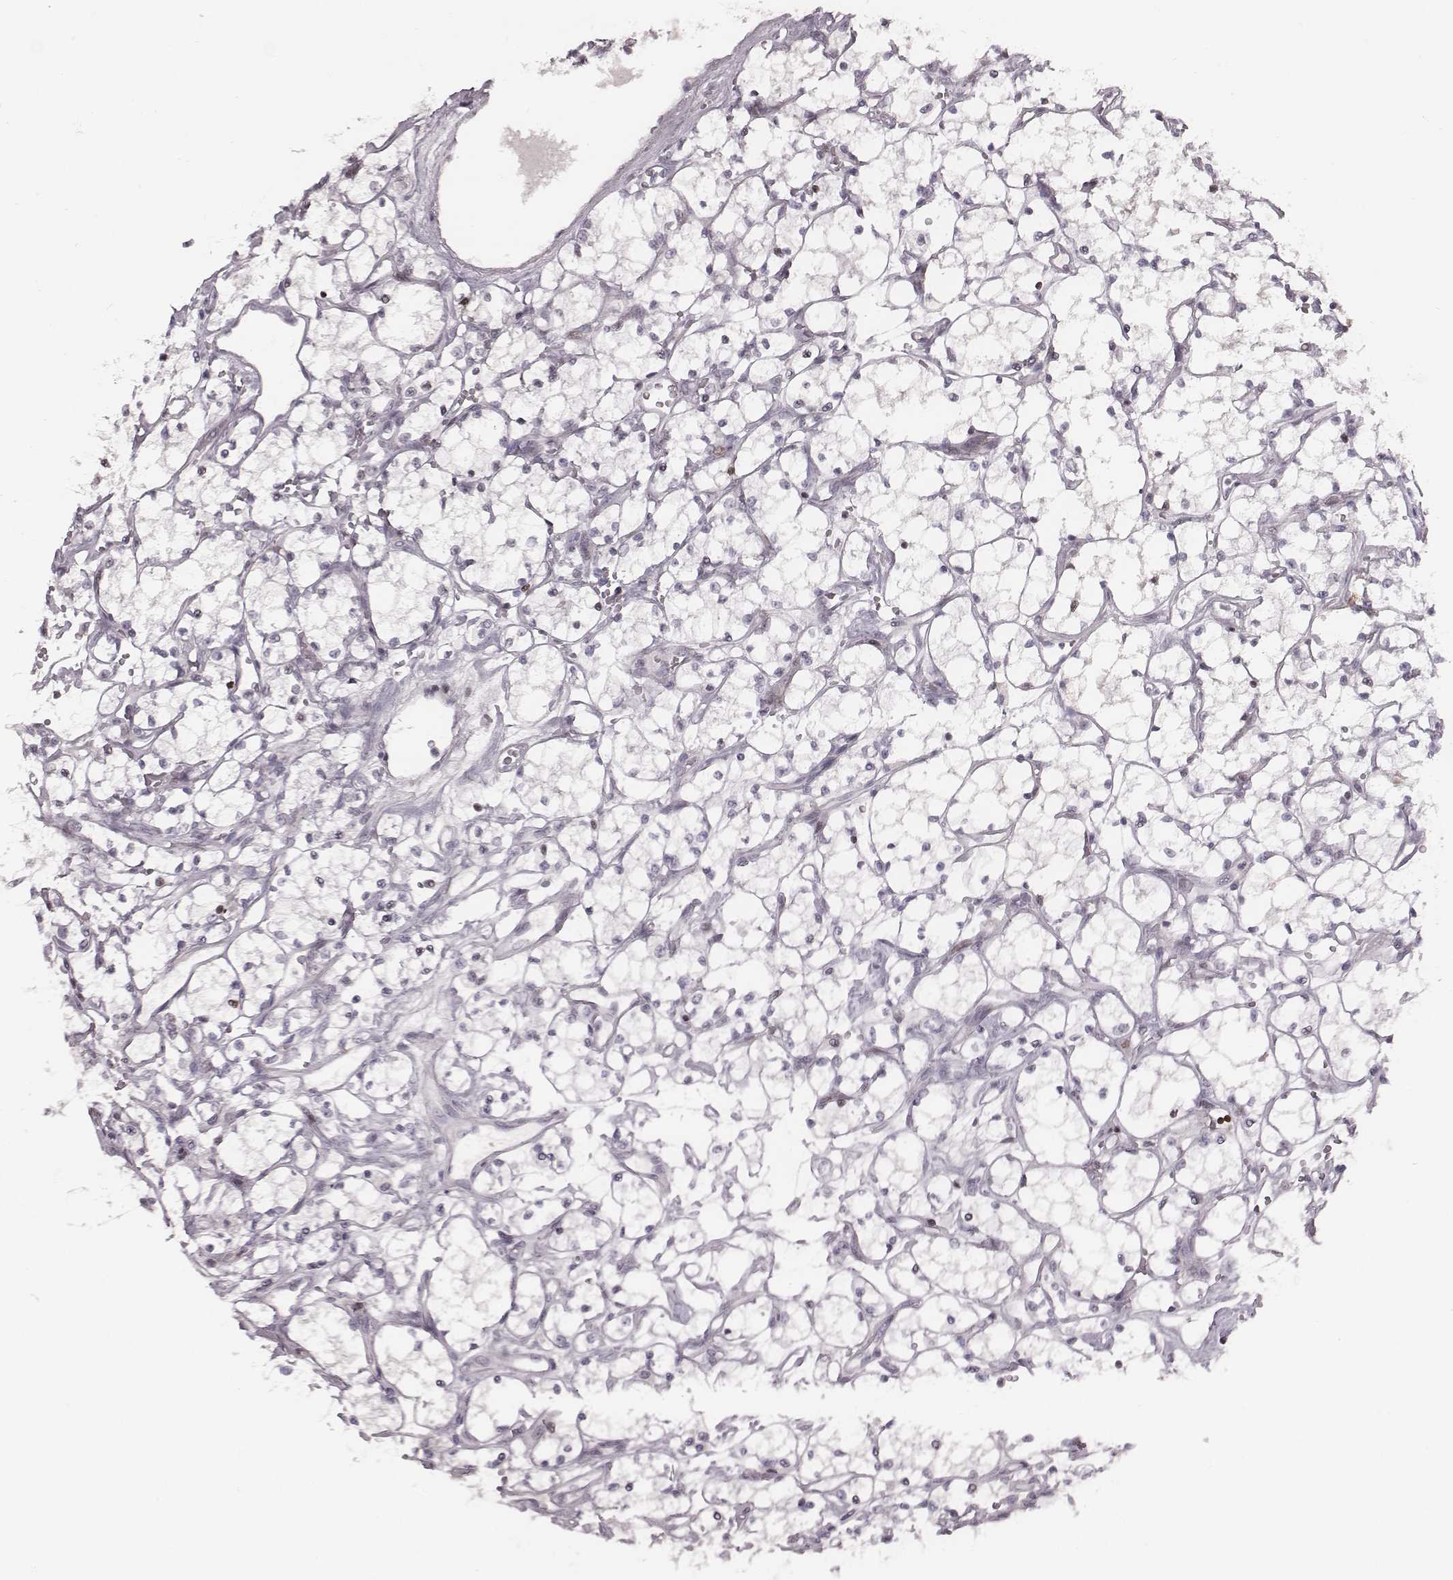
{"staining": {"intensity": "negative", "quantity": "none", "location": "none"}, "tissue": "renal cancer", "cell_type": "Tumor cells", "image_type": "cancer", "snomed": [{"axis": "morphology", "description": "Adenocarcinoma, NOS"}, {"axis": "topography", "description": "Kidney"}], "caption": "A histopathology image of renal adenocarcinoma stained for a protein reveals no brown staining in tumor cells.", "gene": "NDC1", "patient": {"sex": "female", "age": 69}}